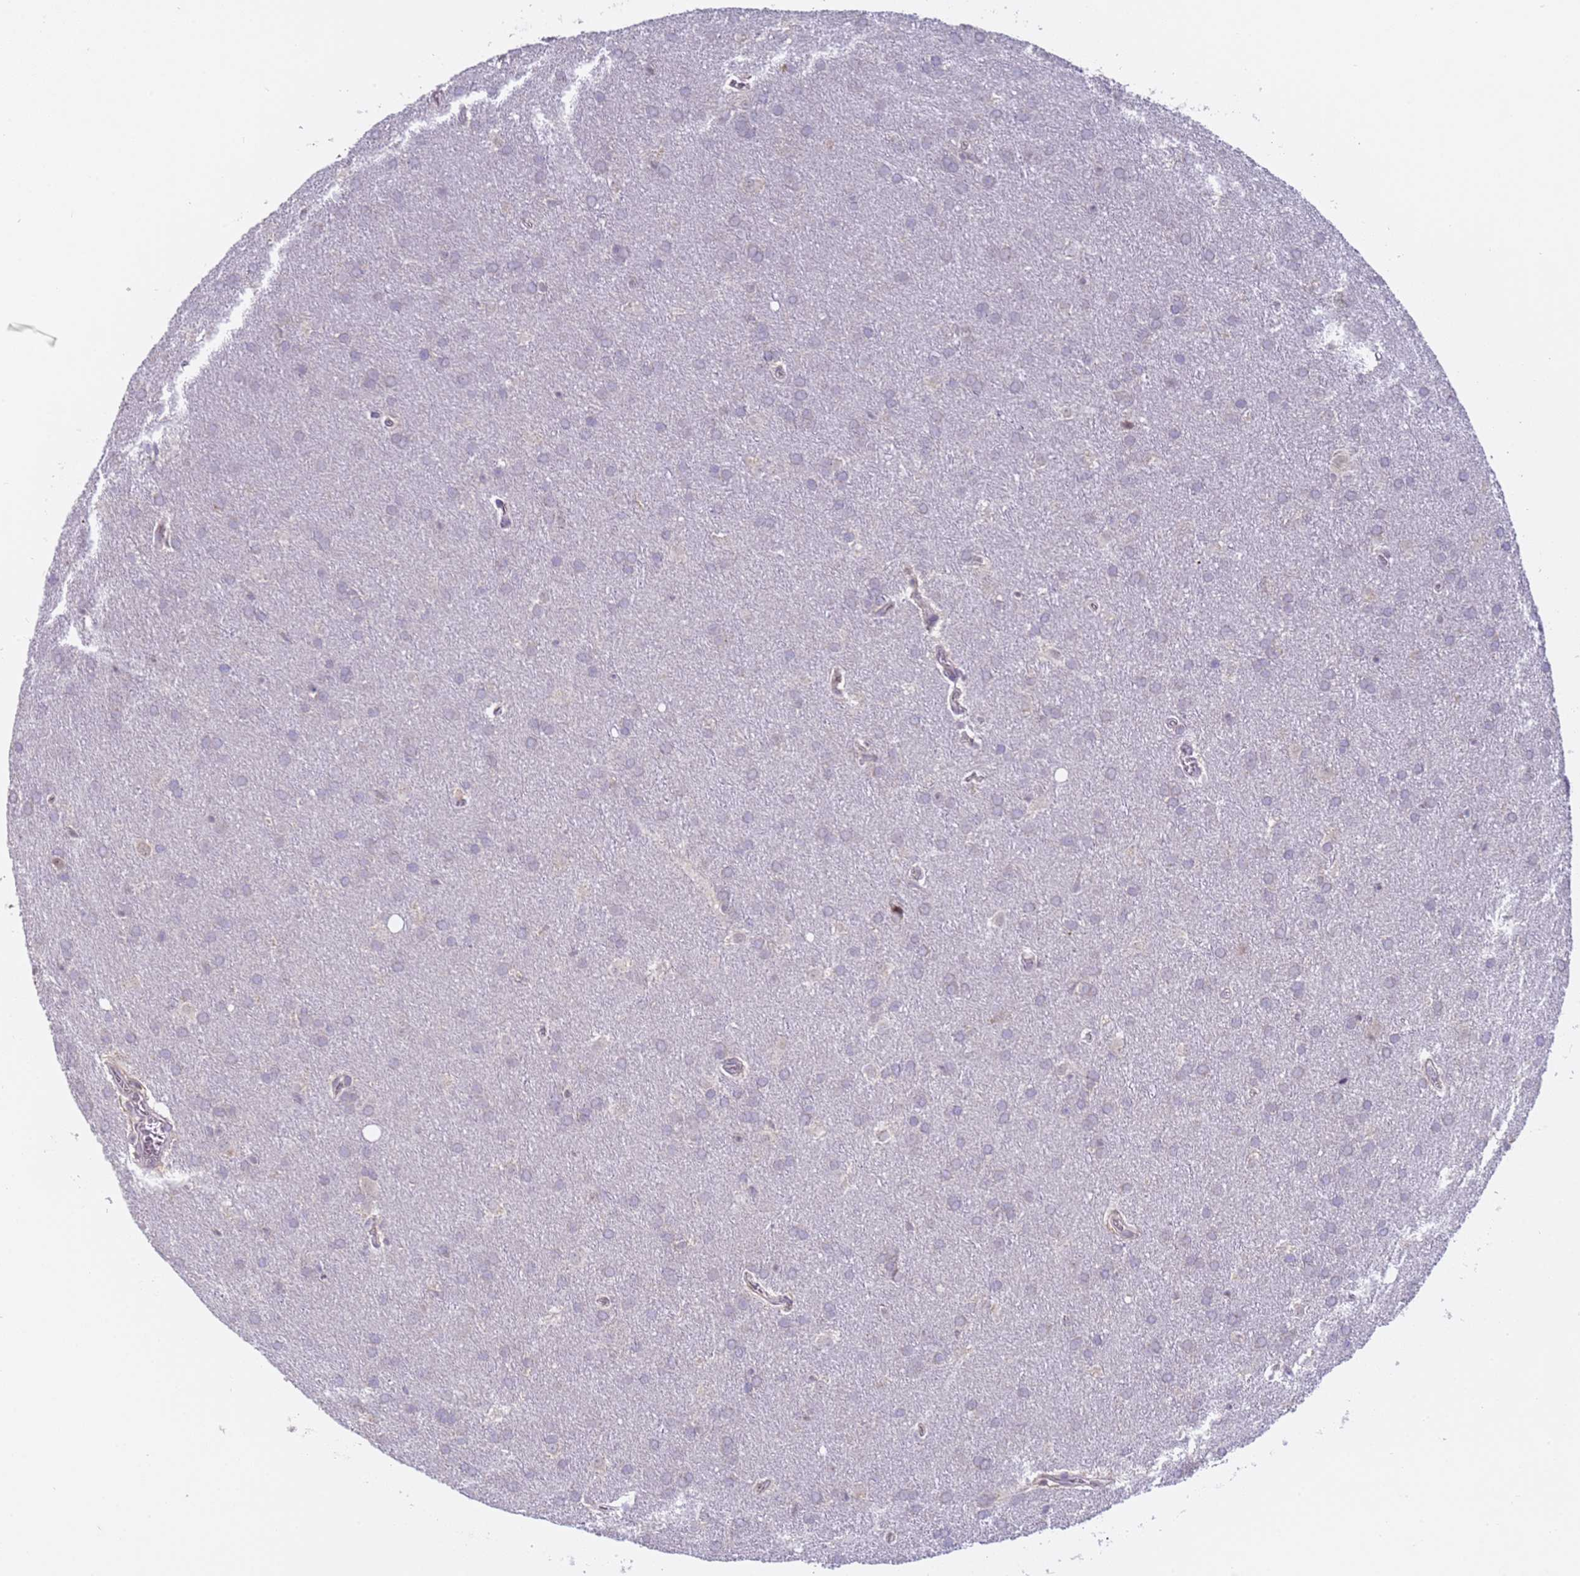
{"staining": {"intensity": "negative", "quantity": "none", "location": "none"}, "tissue": "glioma", "cell_type": "Tumor cells", "image_type": "cancer", "snomed": [{"axis": "morphology", "description": "Glioma, malignant, Low grade"}, {"axis": "topography", "description": "Brain"}], "caption": "Immunohistochemistry of glioma displays no expression in tumor cells.", "gene": "VWA3A", "patient": {"sex": "female", "age": 32}}